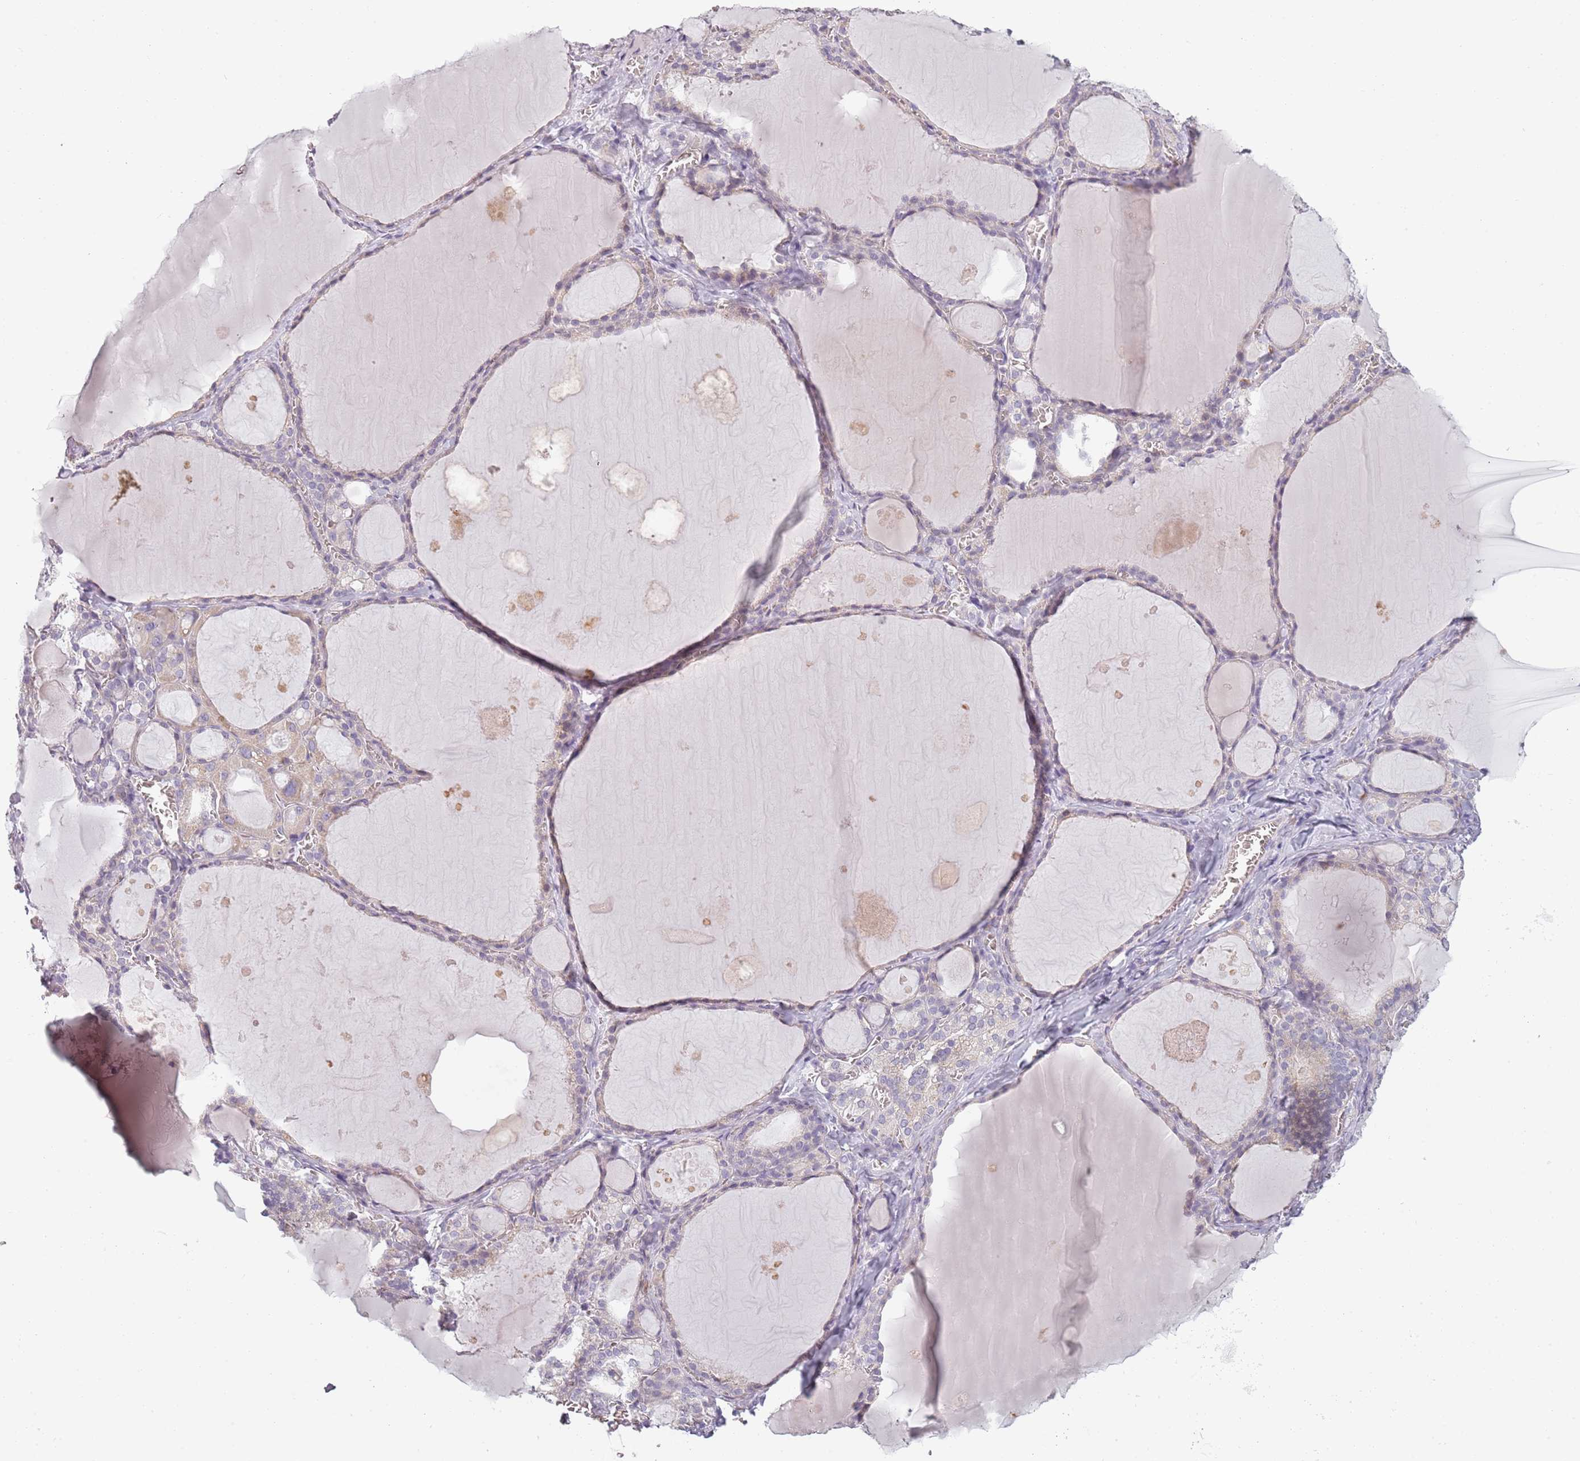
{"staining": {"intensity": "negative", "quantity": "none", "location": "none"}, "tissue": "thyroid gland", "cell_type": "Glandular cells", "image_type": "normal", "snomed": [{"axis": "morphology", "description": "Normal tissue, NOS"}, {"axis": "topography", "description": "Thyroid gland"}], "caption": "High power microscopy micrograph of an IHC histopathology image of normal thyroid gland, revealing no significant staining in glandular cells. (IHC, brightfield microscopy, high magnification).", "gene": "CC2D2B", "patient": {"sex": "male", "age": 56}}